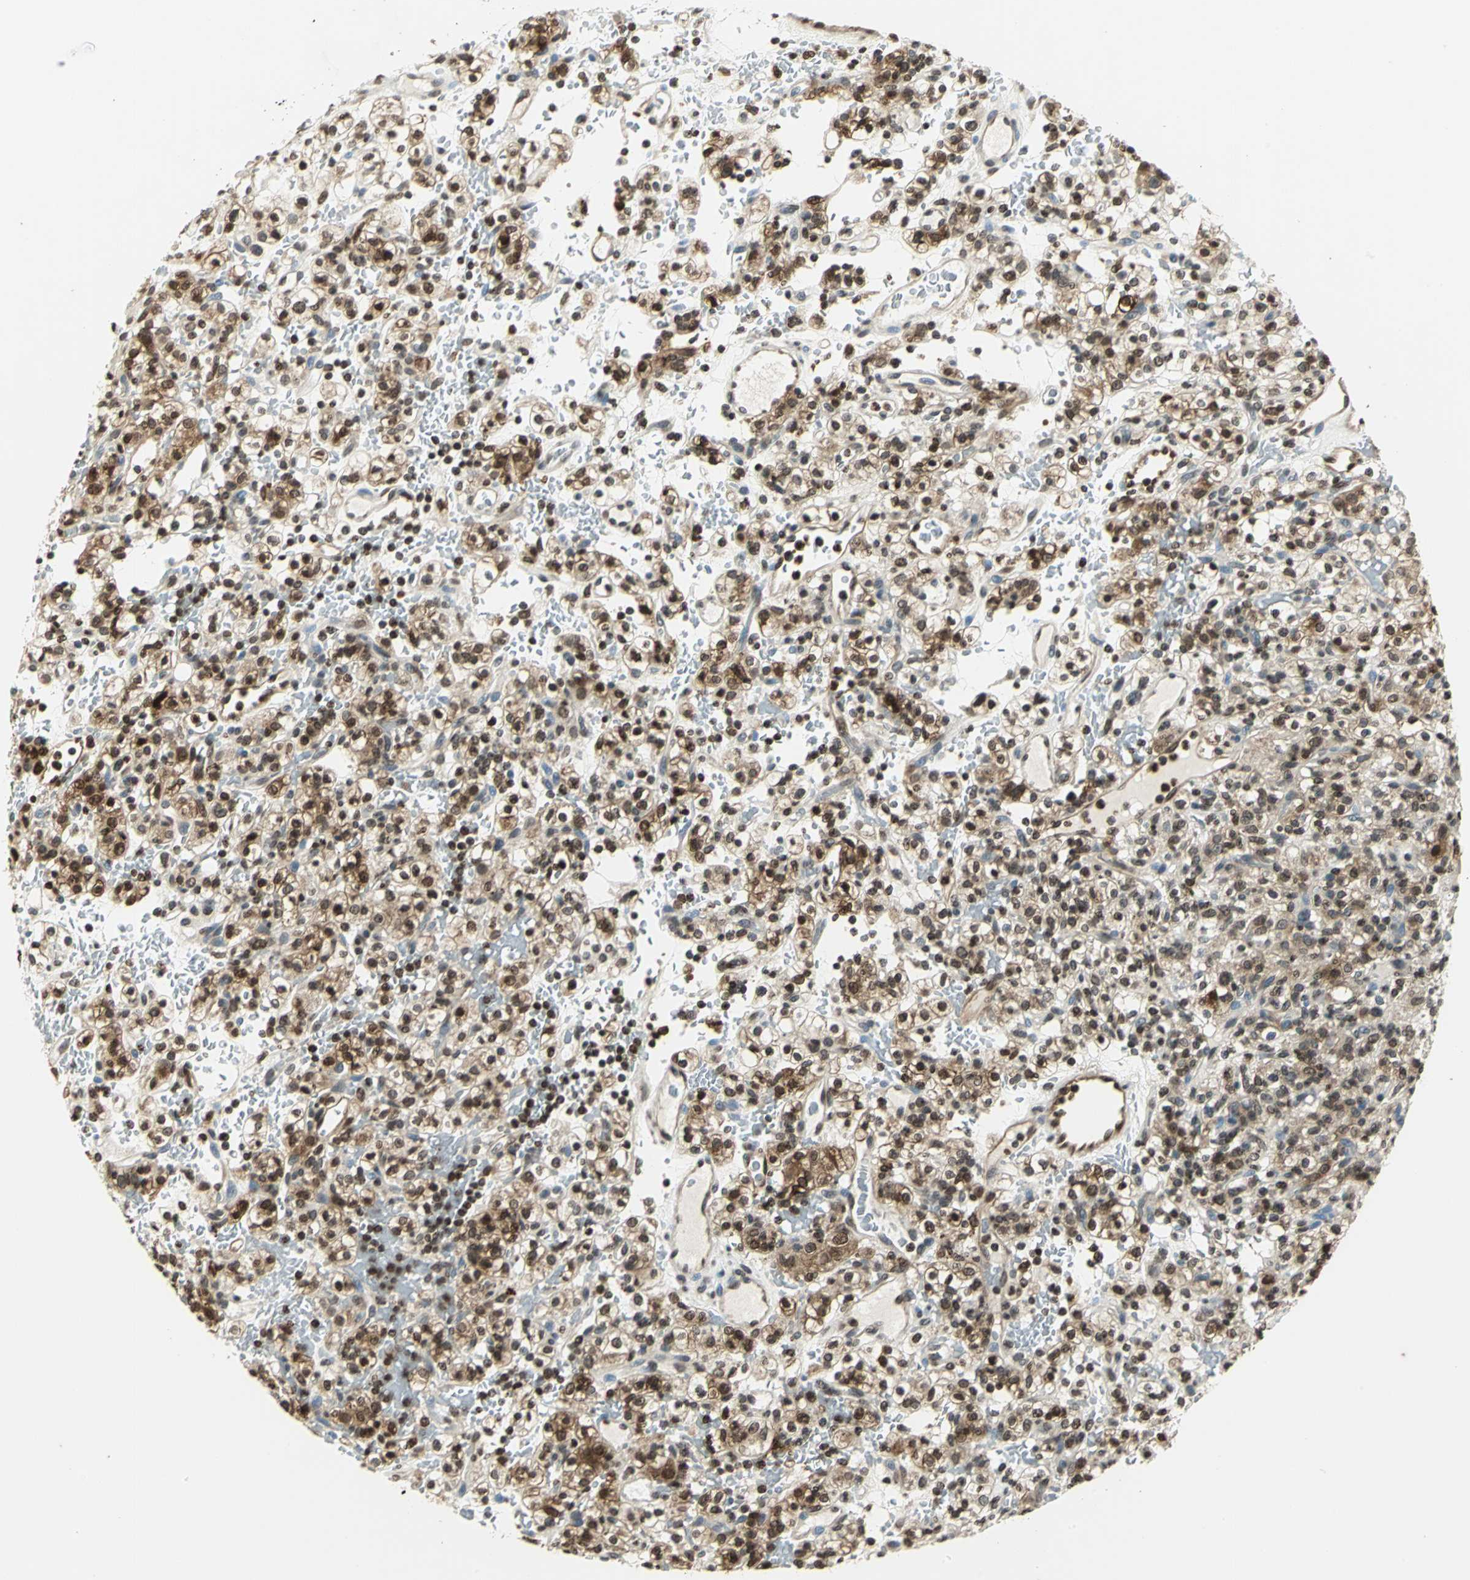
{"staining": {"intensity": "moderate", "quantity": ">75%", "location": "cytoplasmic/membranous,nuclear"}, "tissue": "renal cancer", "cell_type": "Tumor cells", "image_type": "cancer", "snomed": [{"axis": "morphology", "description": "Normal tissue, NOS"}, {"axis": "morphology", "description": "Adenocarcinoma, NOS"}, {"axis": "topography", "description": "Kidney"}], "caption": "Immunohistochemistry (IHC) histopathology image of neoplastic tissue: human renal cancer stained using IHC exhibits medium levels of moderate protein expression localized specifically in the cytoplasmic/membranous and nuclear of tumor cells, appearing as a cytoplasmic/membranous and nuclear brown color.", "gene": "LGALS3", "patient": {"sex": "female", "age": 72}}